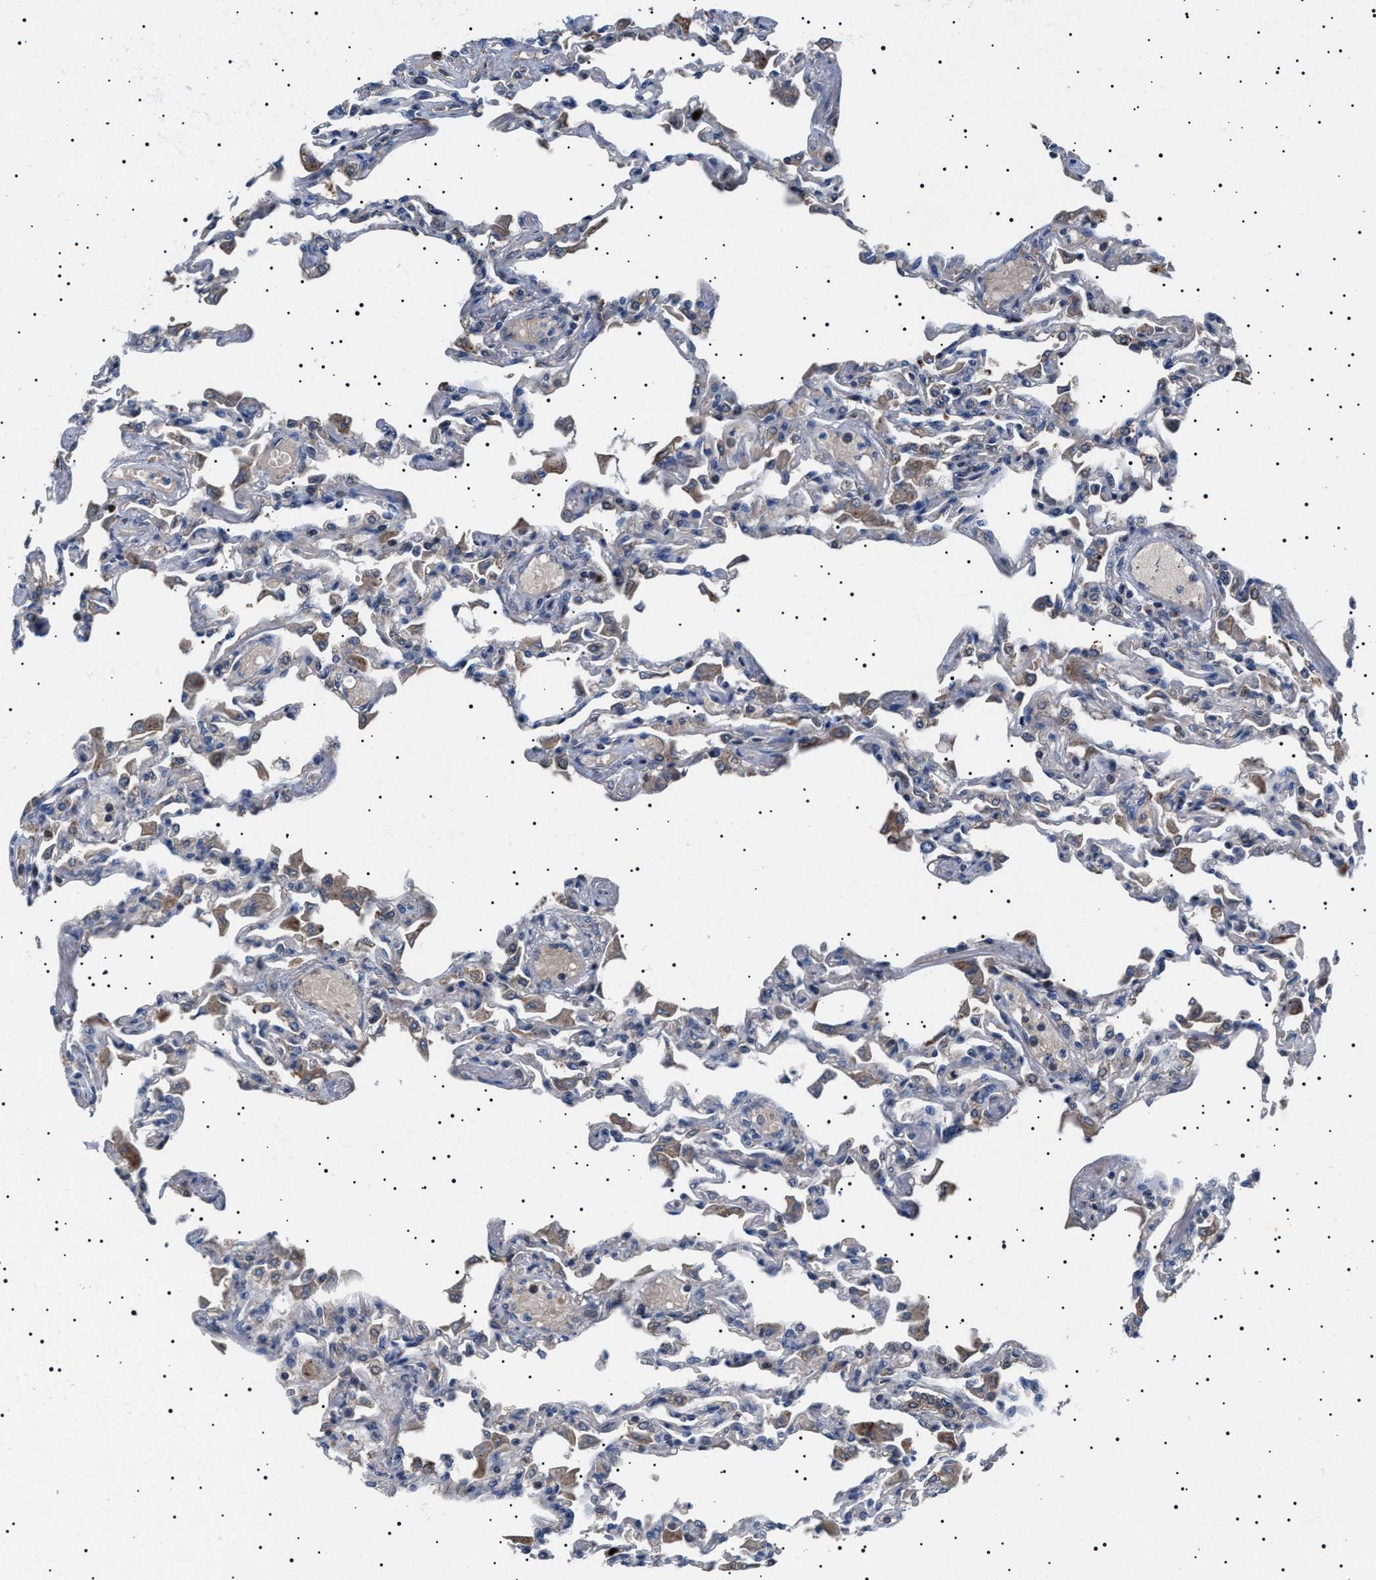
{"staining": {"intensity": "negative", "quantity": "none", "location": "none"}, "tissue": "lung", "cell_type": "Alveolar cells", "image_type": "normal", "snomed": [{"axis": "morphology", "description": "Normal tissue, NOS"}, {"axis": "topography", "description": "Bronchus"}, {"axis": "topography", "description": "Lung"}], "caption": "The immunohistochemistry image has no significant staining in alveolar cells of lung. (DAB (3,3'-diaminobenzidine) immunohistochemistry (IHC) with hematoxylin counter stain).", "gene": "PTRH1", "patient": {"sex": "female", "age": 49}}